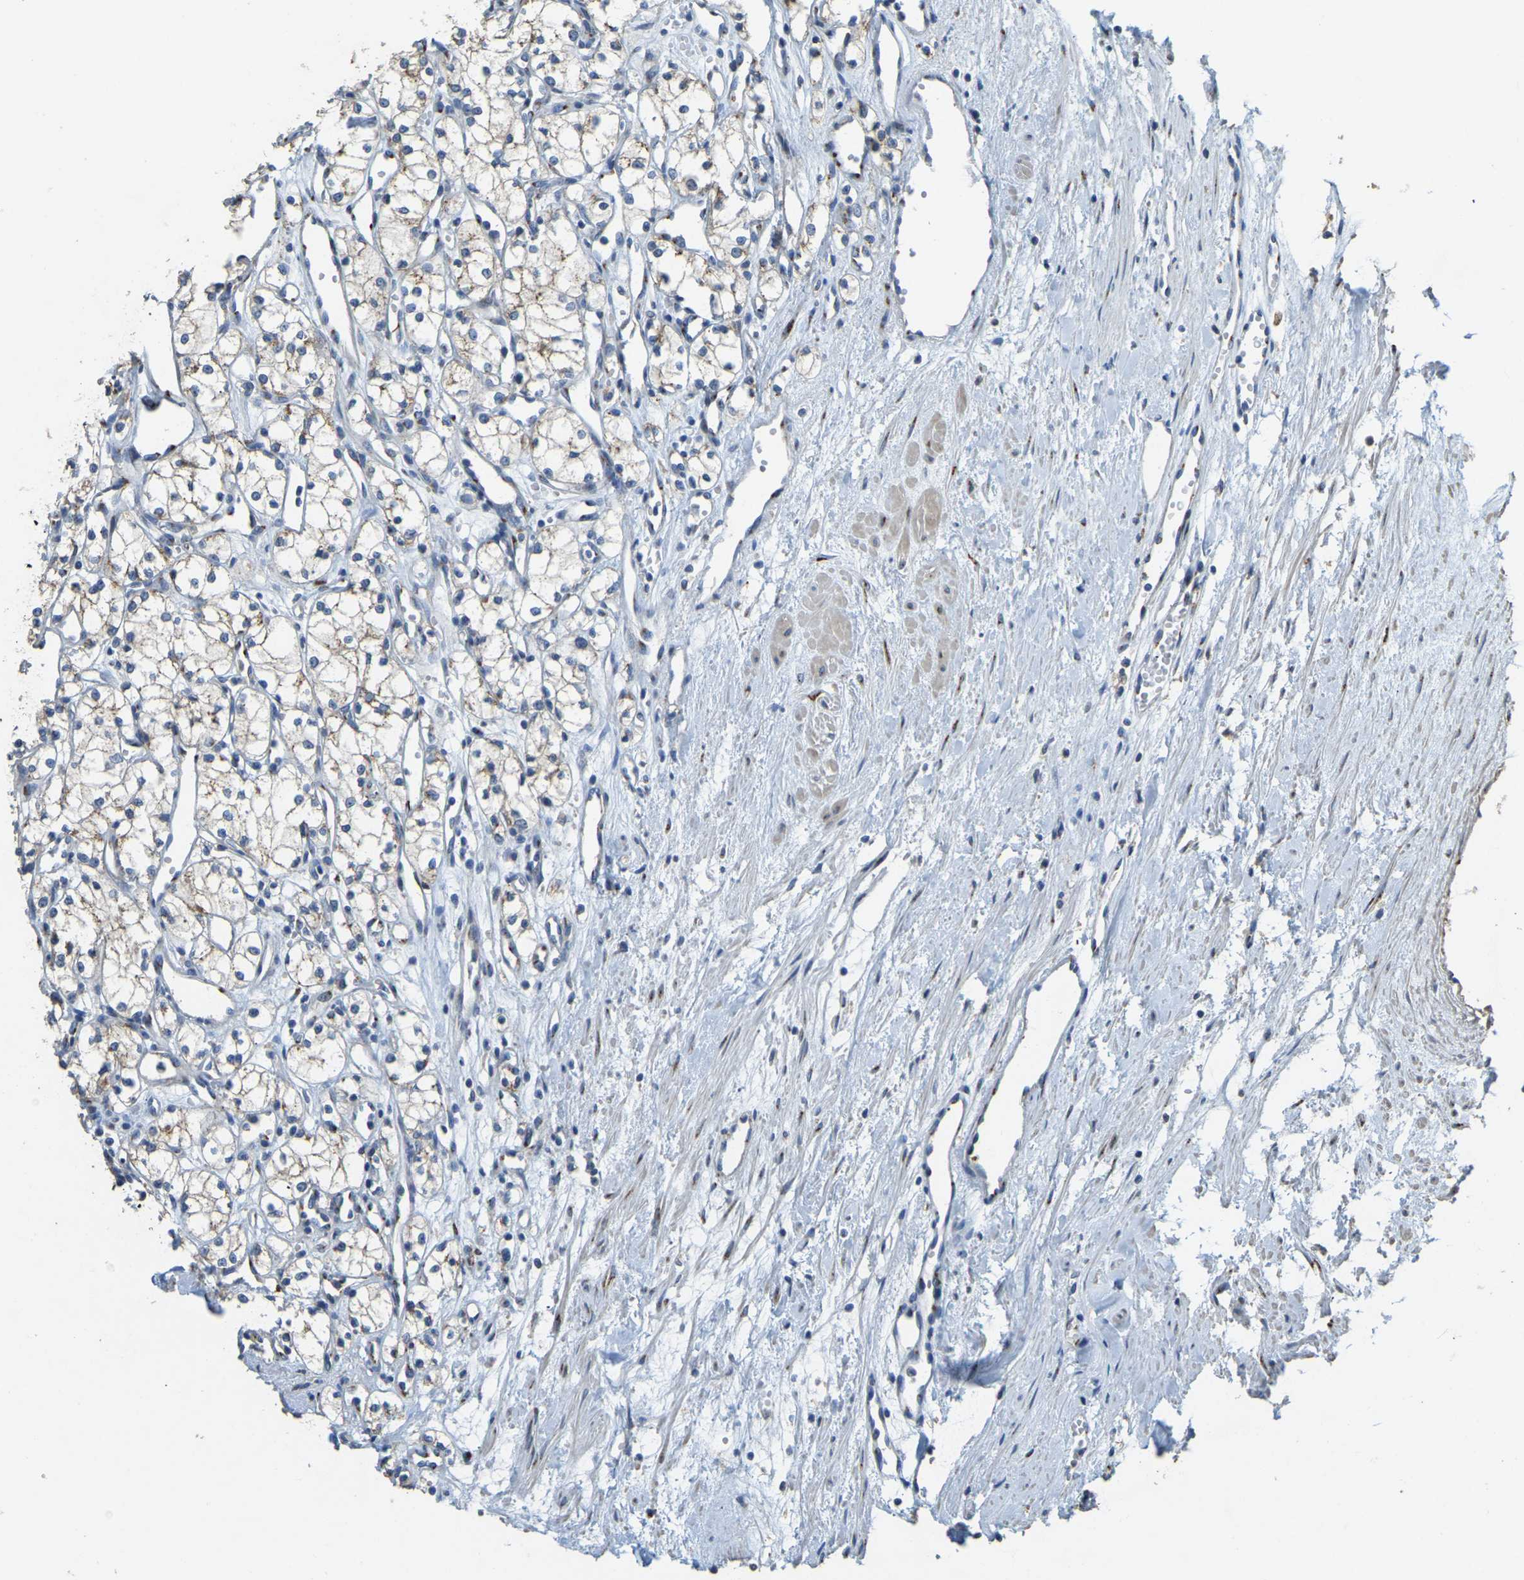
{"staining": {"intensity": "weak", "quantity": ">75%", "location": "cytoplasmic/membranous"}, "tissue": "renal cancer", "cell_type": "Tumor cells", "image_type": "cancer", "snomed": [{"axis": "morphology", "description": "Adenocarcinoma, NOS"}, {"axis": "topography", "description": "Kidney"}], "caption": "Immunohistochemical staining of renal cancer demonstrates low levels of weak cytoplasmic/membranous expression in about >75% of tumor cells. Immunohistochemistry (ihc) stains the protein of interest in brown and the nuclei are stained blue.", "gene": "FAM174A", "patient": {"sex": "male", "age": 59}}